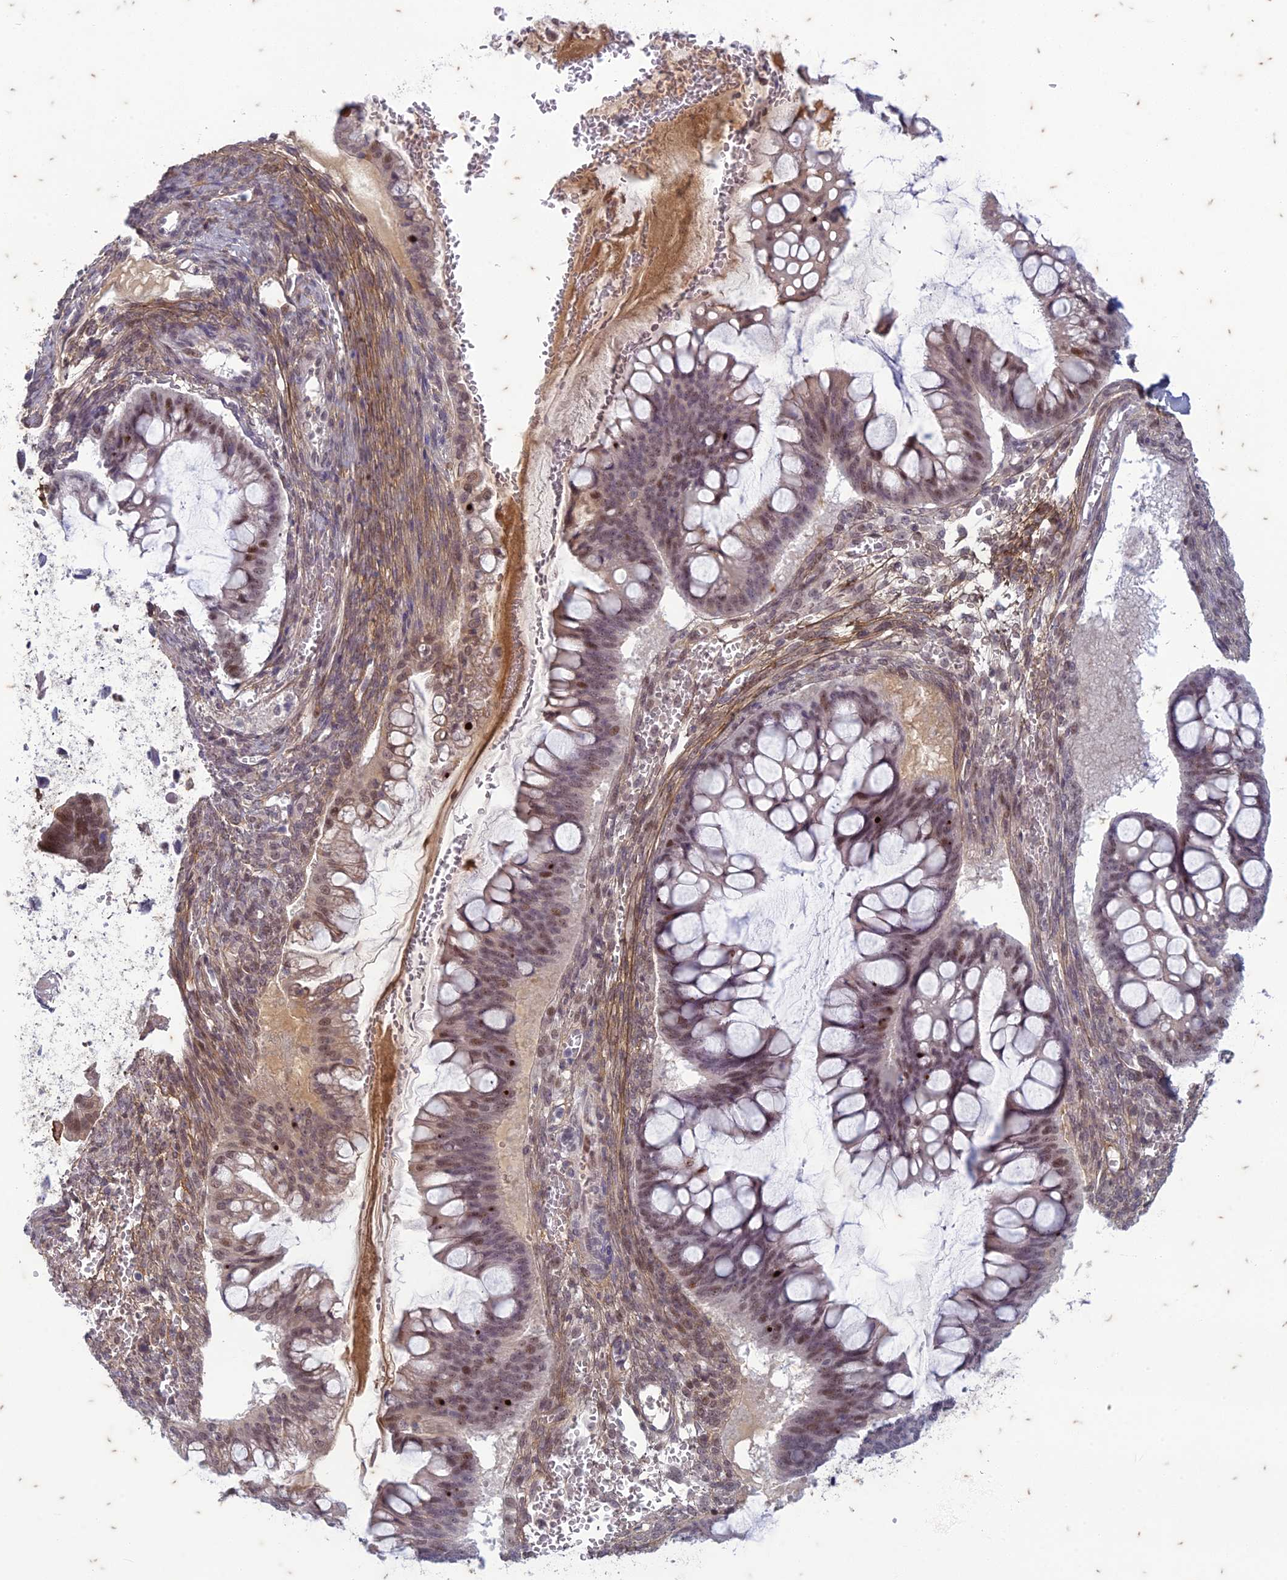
{"staining": {"intensity": "moderate", "quantity": "25%-75%", "location": "nuclear"}, "tissue": "ovarian cancer", "cell_type": "Tumor cells", "image_type": "cancer", "snomed": [{"axis": "morphology", "description": "Cystadenocarcinoma, mucinous, NOS"}, {"axis": "topography", "description": "Ovary"}], "caption": "Tumor cells demonstrate medium levels of moderate nuclear staining in approximately 25%-75% of cells in human ovarian cancer (mucinous cystadenocarcinoma).", "gene": "PABPN1L", "patient": {"sex": "female", "age": 73}}